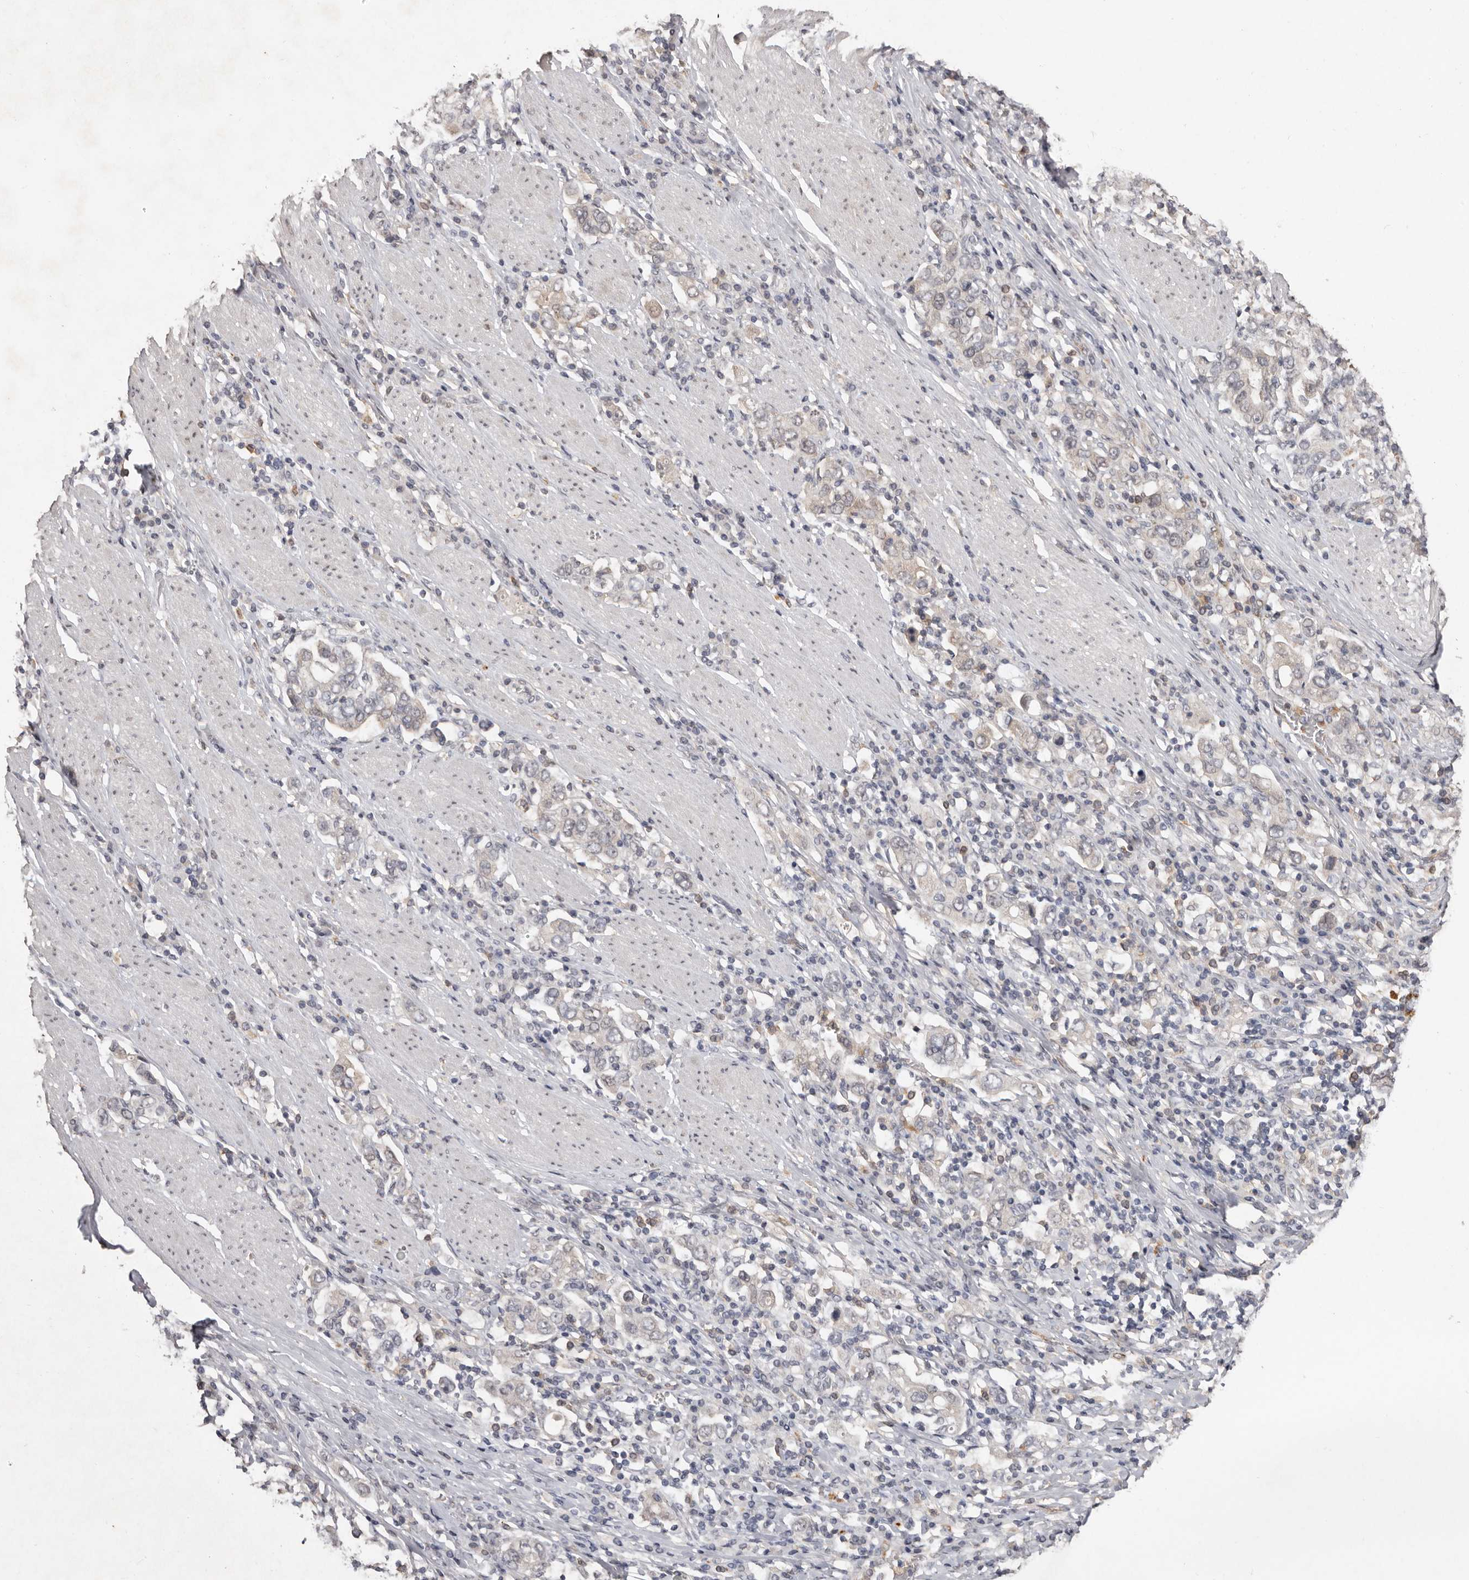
{"staining": {"intensity": "negative", "quantity": "none", "location": "none"}, "tissue": "stomach cancer", "cell_type": "Tumor cells", "image_type": "cancer", "snomed": [{"axis": "morphology", "description": "Adenocarcinoma, NOS"}, {"axis": "topography", "description": "Stomach, upper"}], "caption": "Human stomach cancer (adenocarcinoma) stained for a protein using immunohistochemistry shows no staining in tumor cells.", "gene": "SULT1E1", "patient": {"sex": "male", "age": 62}}